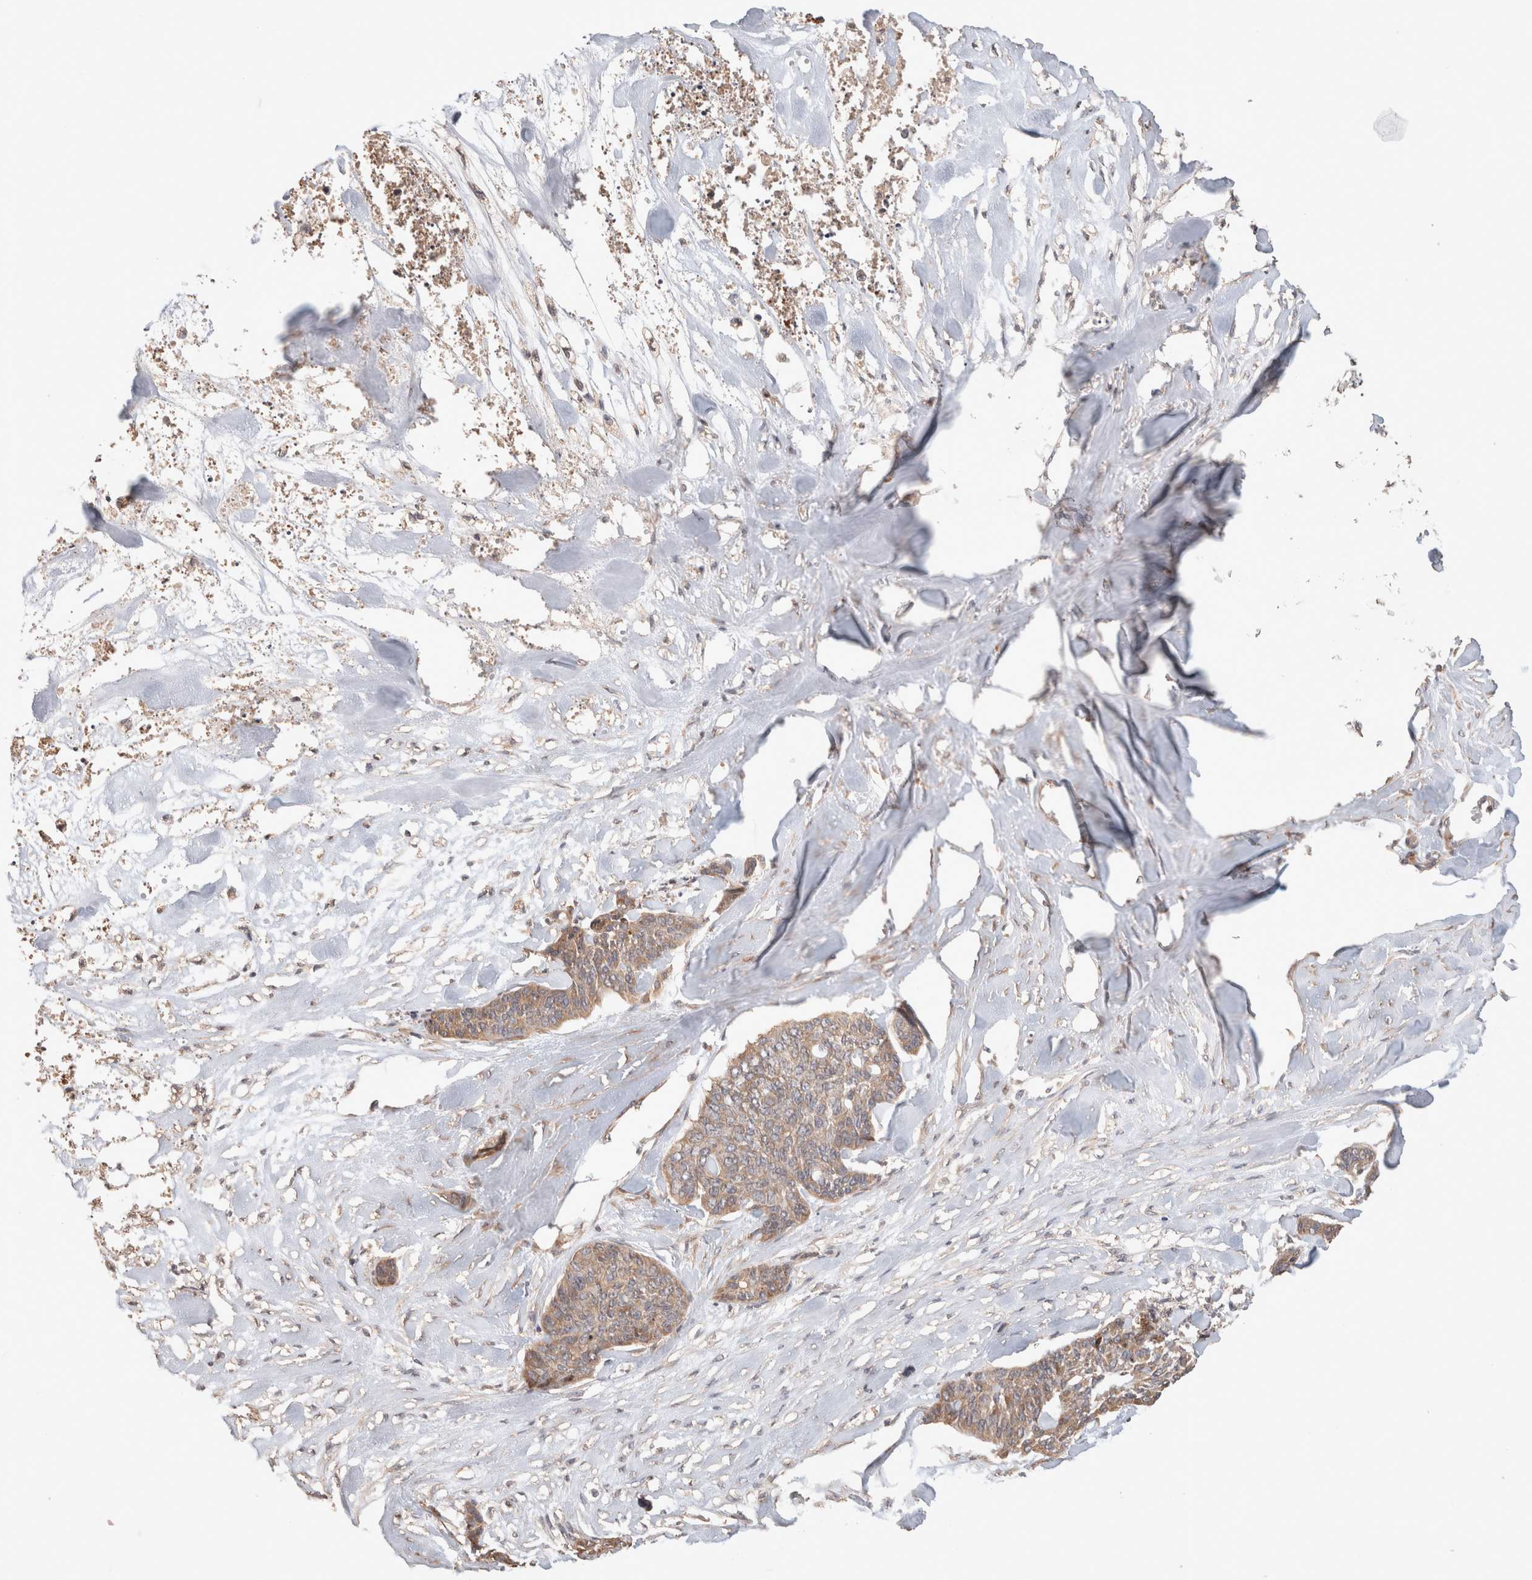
{"staining": {"intensity": "moderate", "quantity": ">75%", "location": "cytoplasmic/membranous"}, "tissue": "skin cancer", "cell_type": "Tumor cells", "image_type": "cancer", "snomed": [{"axis": "morphology", "description": "Basal cell carcinoma"}, {"axis": "topography", "description": "Skin"}], "caption": "Immunohistochemistry micrograph of neoplastic tissue: skin cancer stained using immunohistochemistry exhibits medium levels of moderate protein expression localized specifically in the cytoplasmic/membranous of tumor cells, appearing as a cytoplasmic/membranous brown color.", "gene": "HROB", "patient": {"sex": "female", "age": 64}}